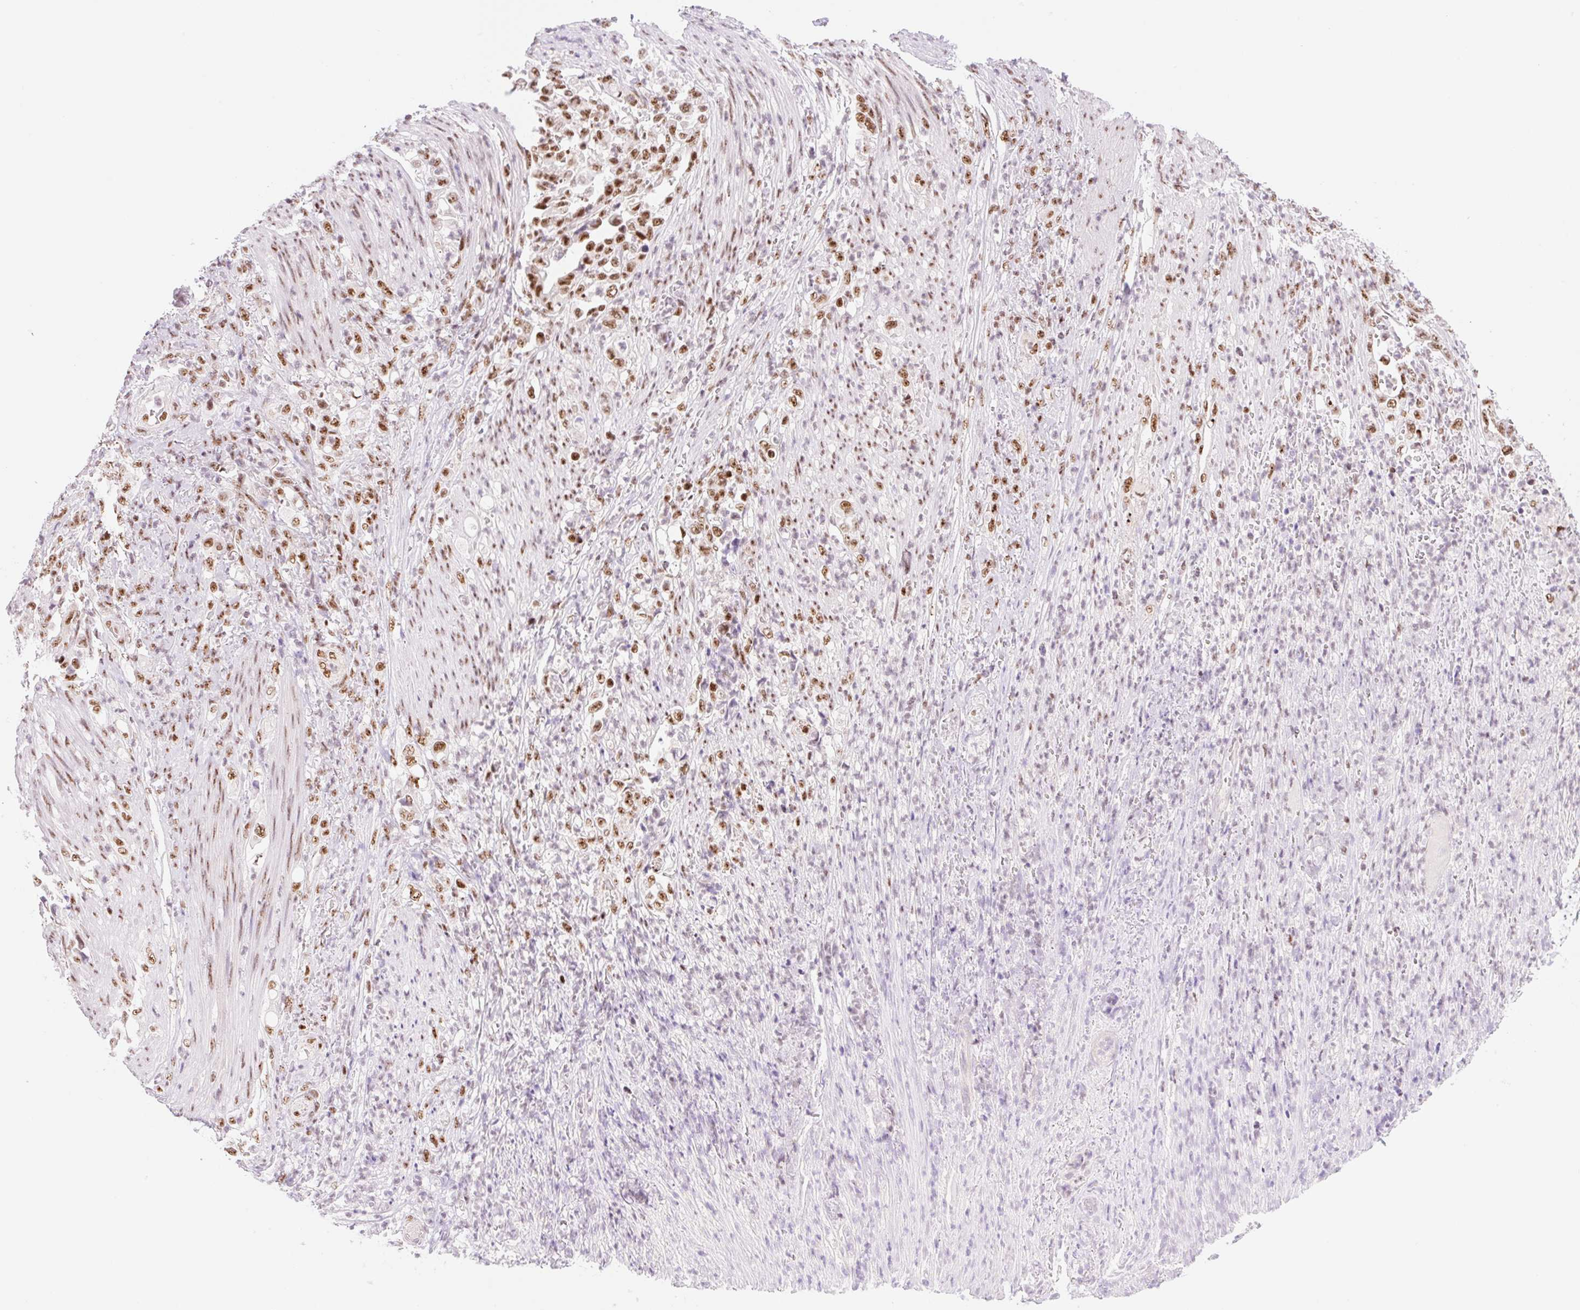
{"staining": {"intensity": "strong", "quantity": ">75%", "location": "nuclear"}, "tissue": "stomach cancer", "cell_type": "Tumor cells", "image_type": "cancer", "snomed": [{"axis": "morphology", "description": "Normal tissue, NOS"}, {"axis": "morphology", "description": "Adenocarcinoma, NOS"}, {"axis": "topography", "description": "Stomach"}], "caption": "Protein analysis of stomach cancer (adenocarcinoma) tissue shows strong nuclear expression in about >75% of tumor cells. (IHC, brightfield microscopy, high magnification).", "gene": "PRDM11", "patient": {"sex": "female", "age": 79}}